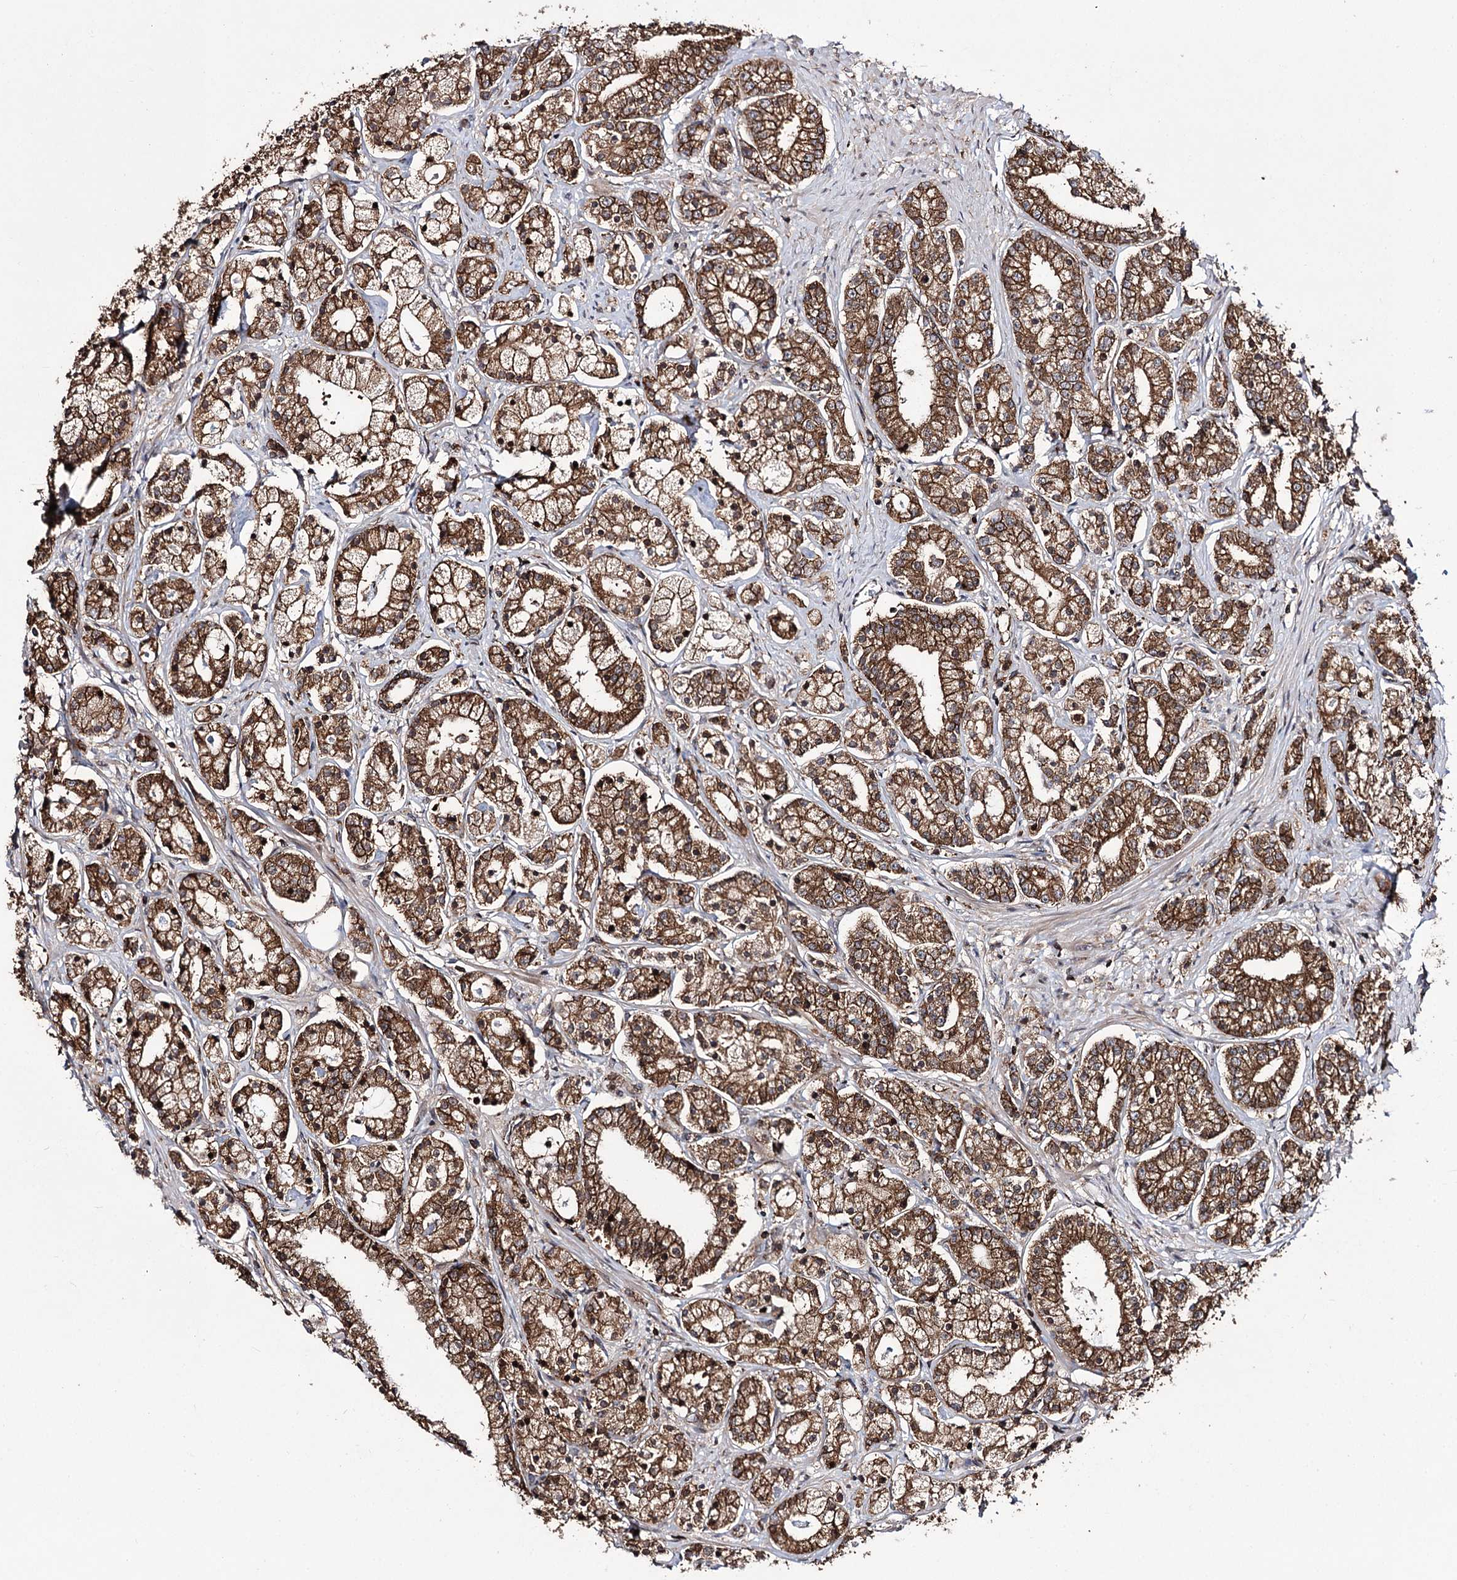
{"staining": {"intensity": "strong", "quantity": ">75%", "location": "cytoplasmic/membranous"}, "tissue": "prostate cancer", "cell_type": "Tumor cells", "image_type": "cancer", "snomed": [{"axis": "morphology", "description": "Adenocarcinoma, High grade"}, {"axis": "topography", "description": "Prostate"}], "caption": "A high-resolution micrograph shows IHC staining of prostate adenocarcinoma (high-grade), which exhibits strong cytoplasmic/membranous expression in approximately >75% of tumor cells. The staining was performed using DAB (3,3'-diaminobenzidine) to visualize the protein expression in brown, while the nuclei were stained in blue with hematoxylin (Magnification: 20x).", "gene": "DHX29", "patient": {"sex": "male", "age": 69}}